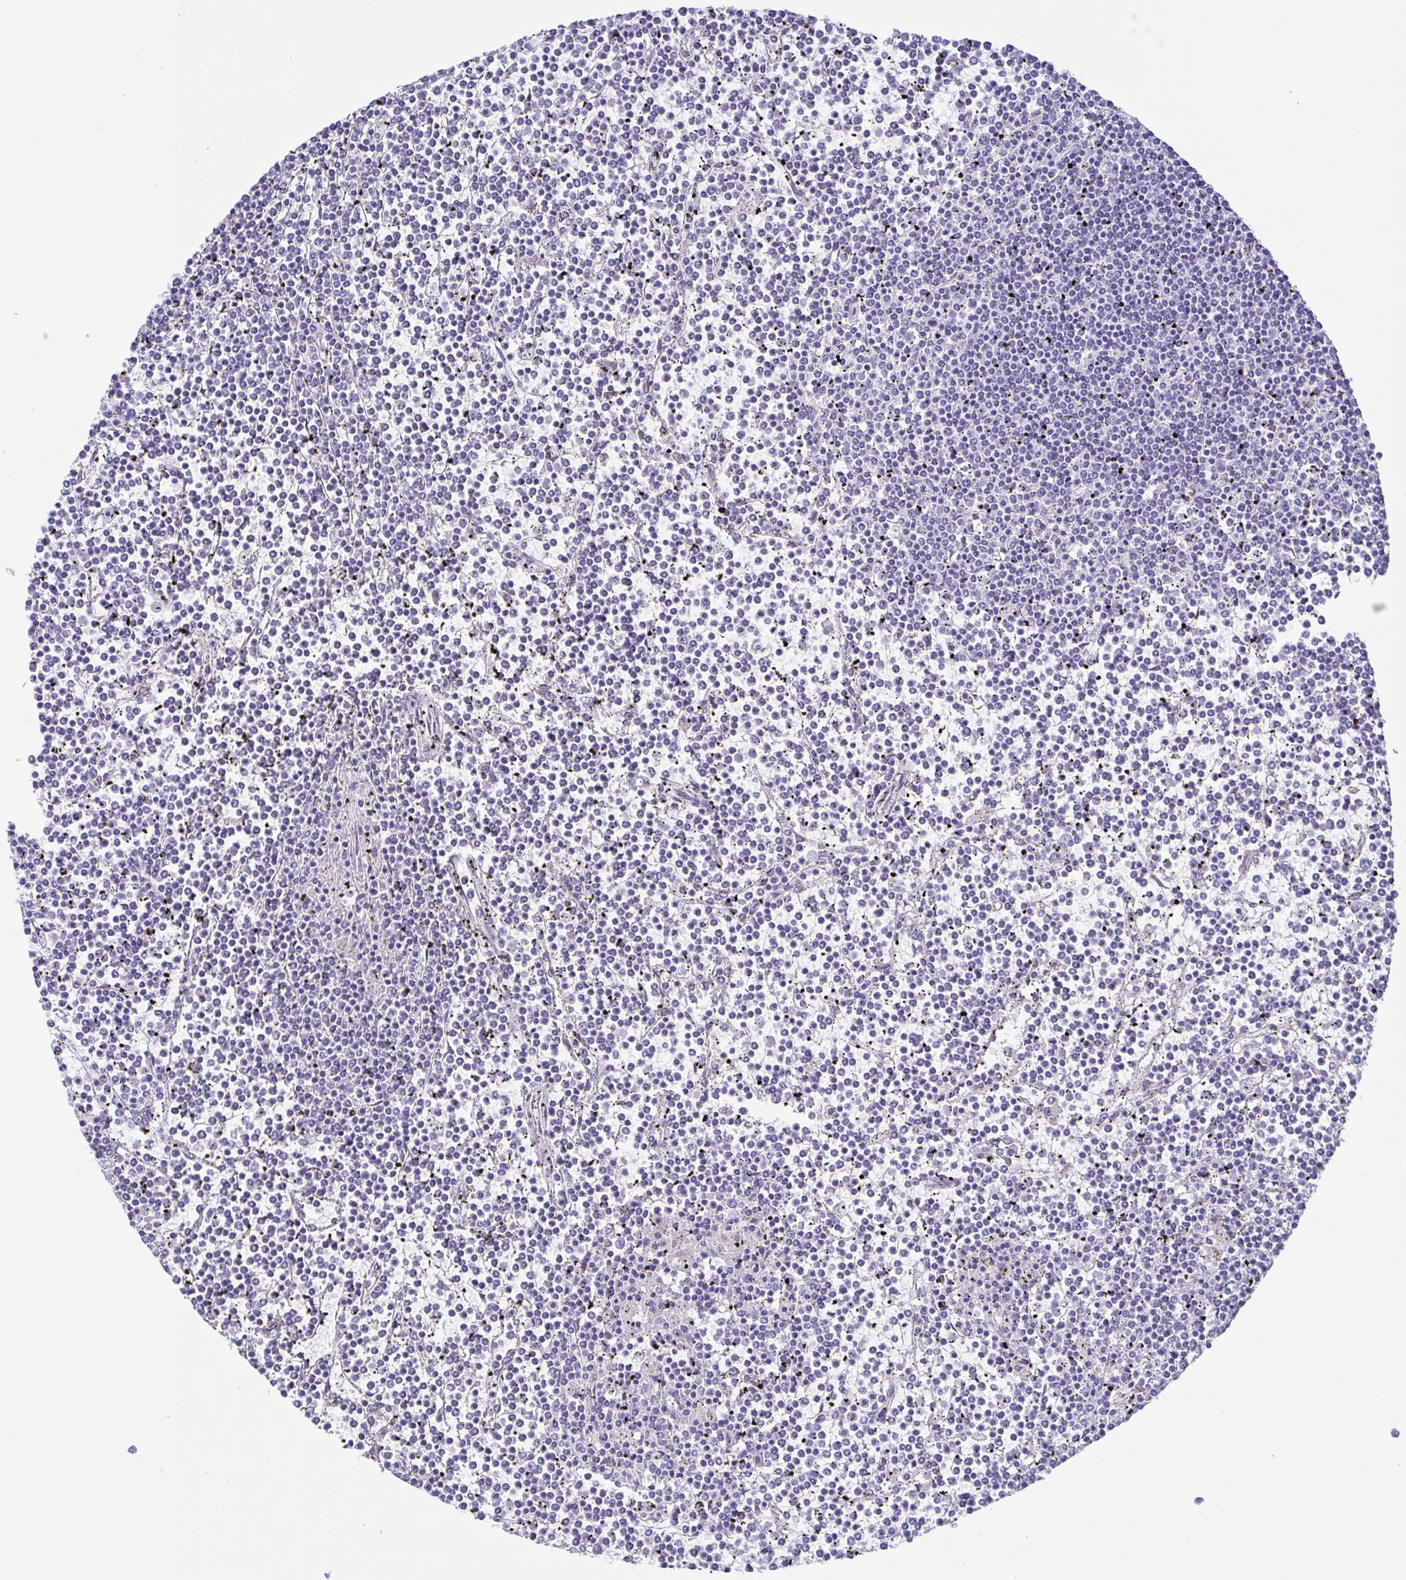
{"staining": {"intensity": "negative", "quantity": "none", "location": "none"}, "tissue": "lymphoma", "cell_type": "Tumor cells", "image_type": "cancer", "snomed": [{"axis": "morphology", "description": "Malignant lymphoma, non-Hodgkin's type, Low grade"}, {"axis": "topography", "description": "Spleen"}], "caption": "Tumor cells show no significant expression in lymphoma.", "gene": "SULT1B1", "patient": {"sex": "female", "age": 19}}